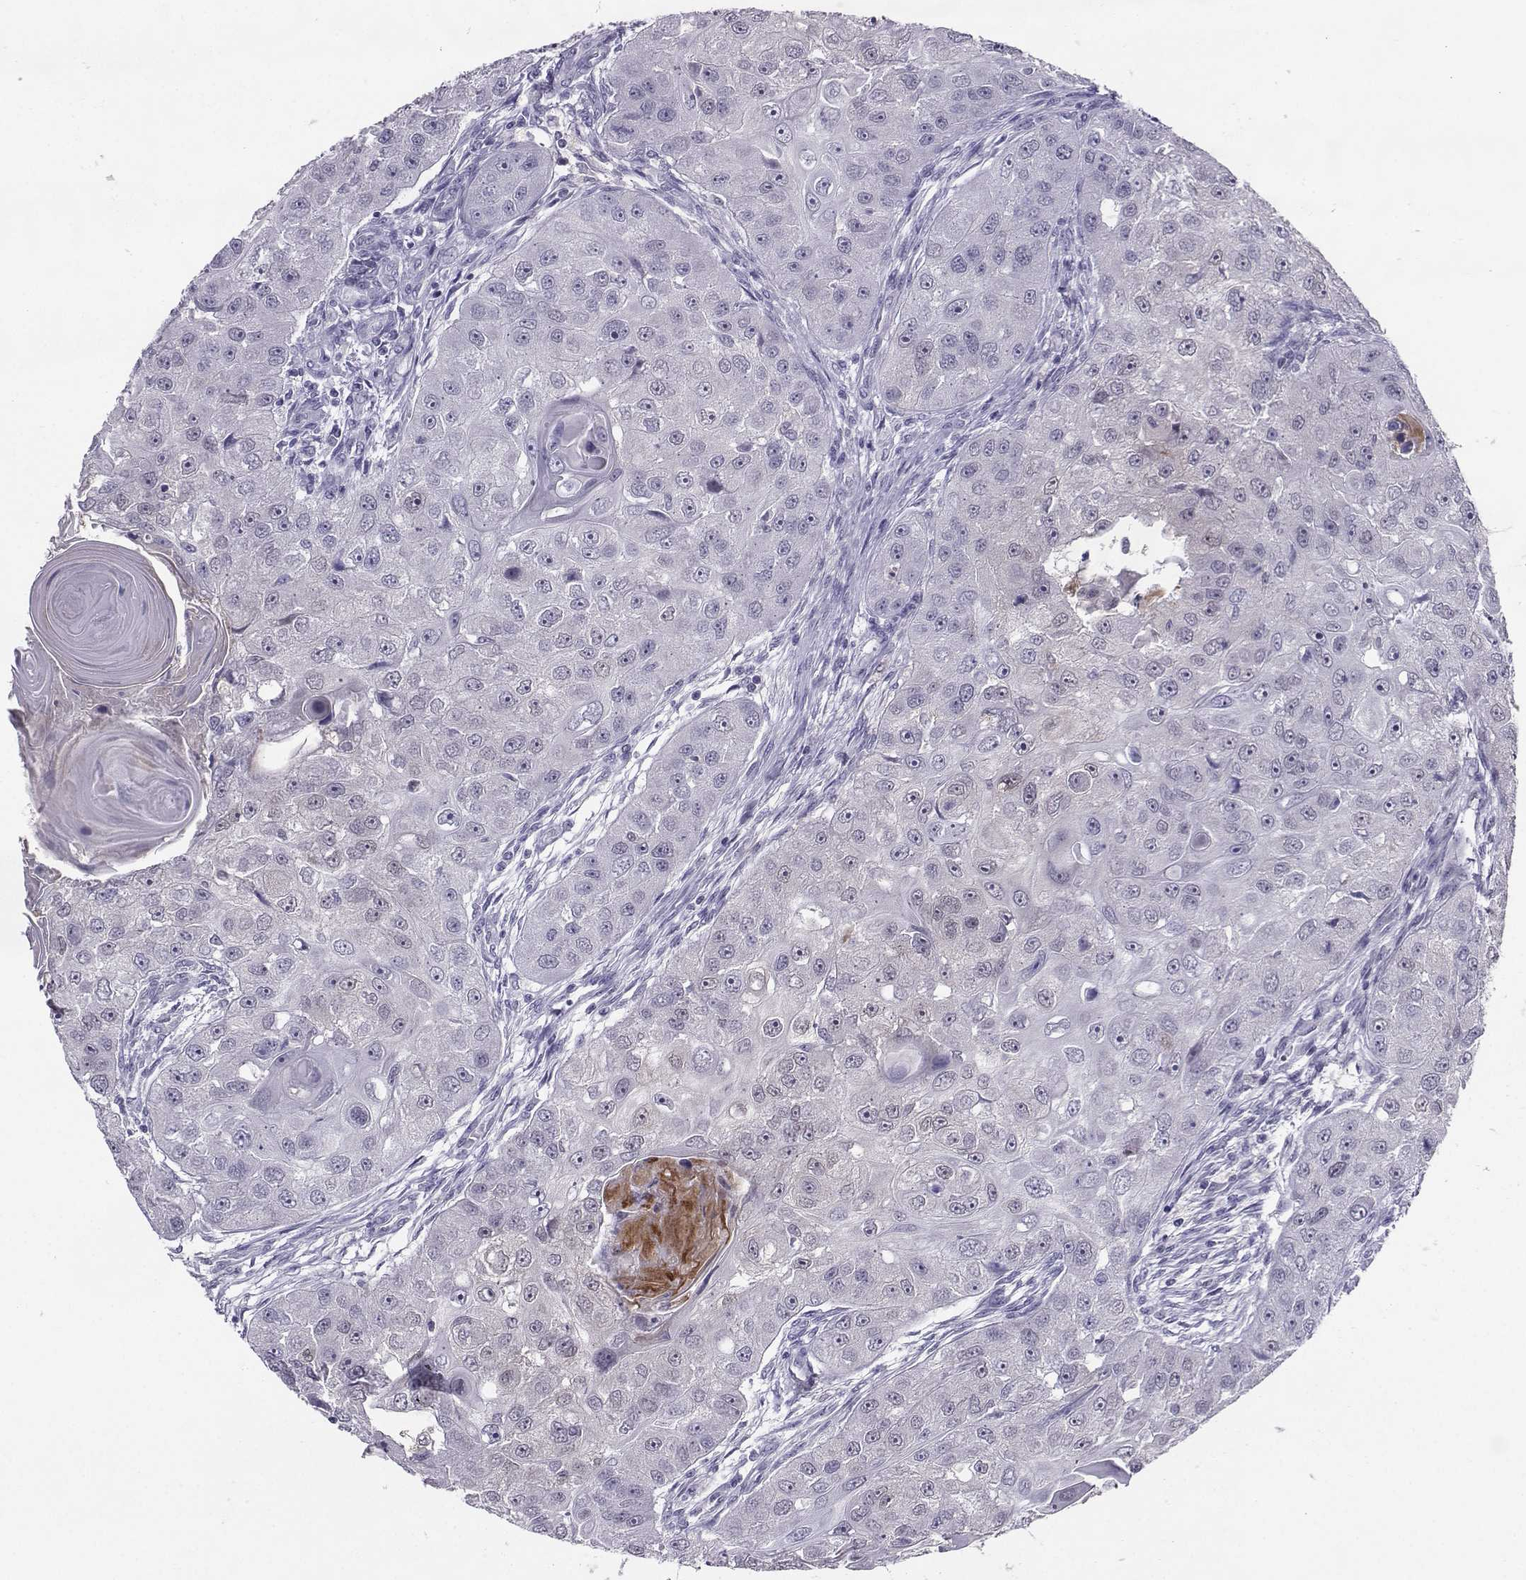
{"staining": {"intensity": "negative", "quantity": "none", "location": "none"}, "tissue": "head and neck cancer", "cell_type": "Tumor cells", "image_type": "cancer", "snomed": [{"axis": "morphology", "description": "Squamous cell carcinoma, NOS"}, {"axis": "topography", "description": "Head-Neck"}], "caption": "Tumor cells show no significant expression in head and neck cancer (squamous cell carcinoma).", "gene": "PGK1", "patient": {"sex": "male", "age": 51}}